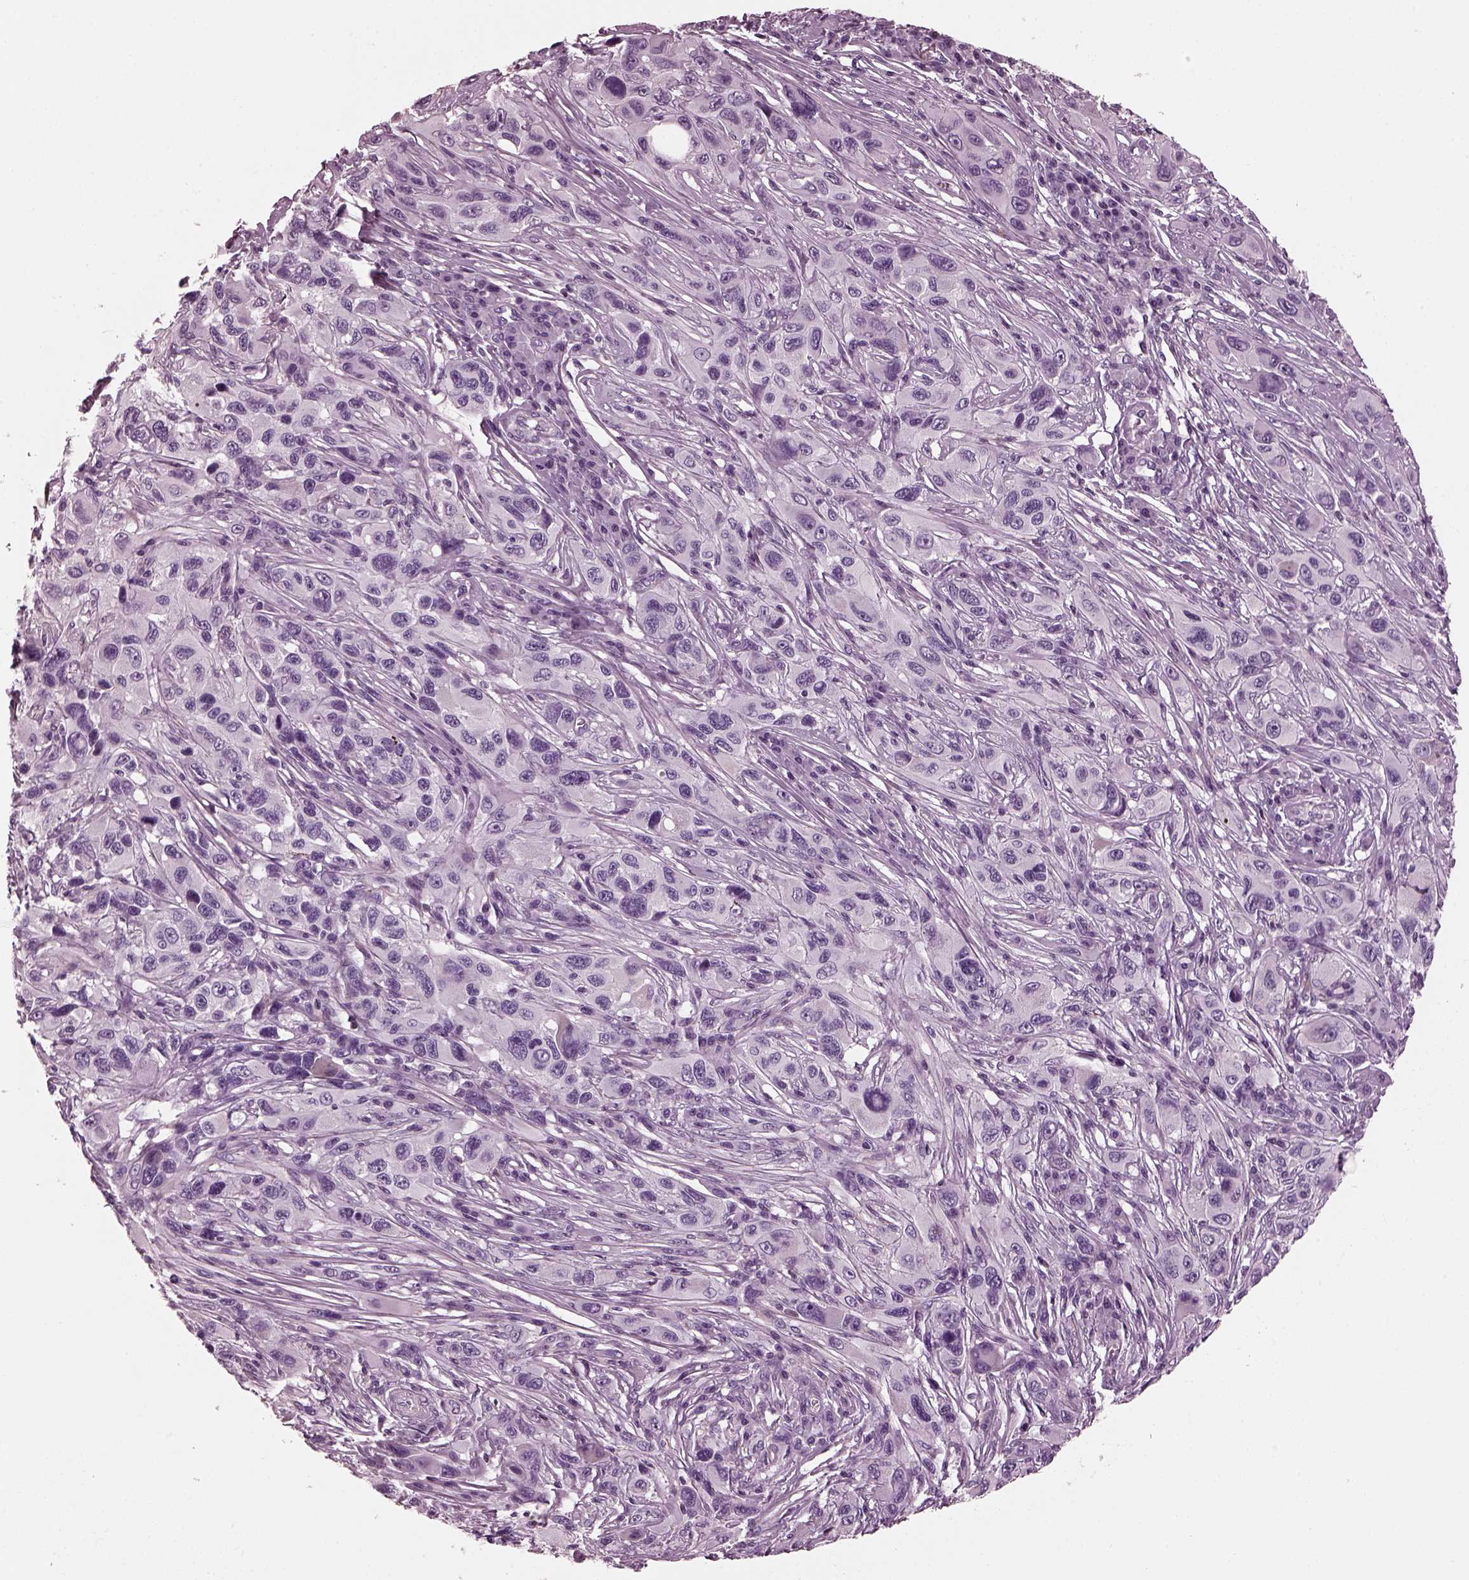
{"staining": {"intensity": "negative", "quantity": "none", "location": "none"}, "tissue": "melanoma", "cell_type": "Tumor cells", "image_type": "cancer", "snomed": [{"axis": "morphology", "description": "Malignant melanoma, NOS"}, {"axis": "topography", "description": "Skin"}], "caption": "This is an immunohistochemistry image of malignant melanoma. There is no positivity in tumor cells.", "gene": "GDF11", "patient": {"sex": "male", "age": 53}}